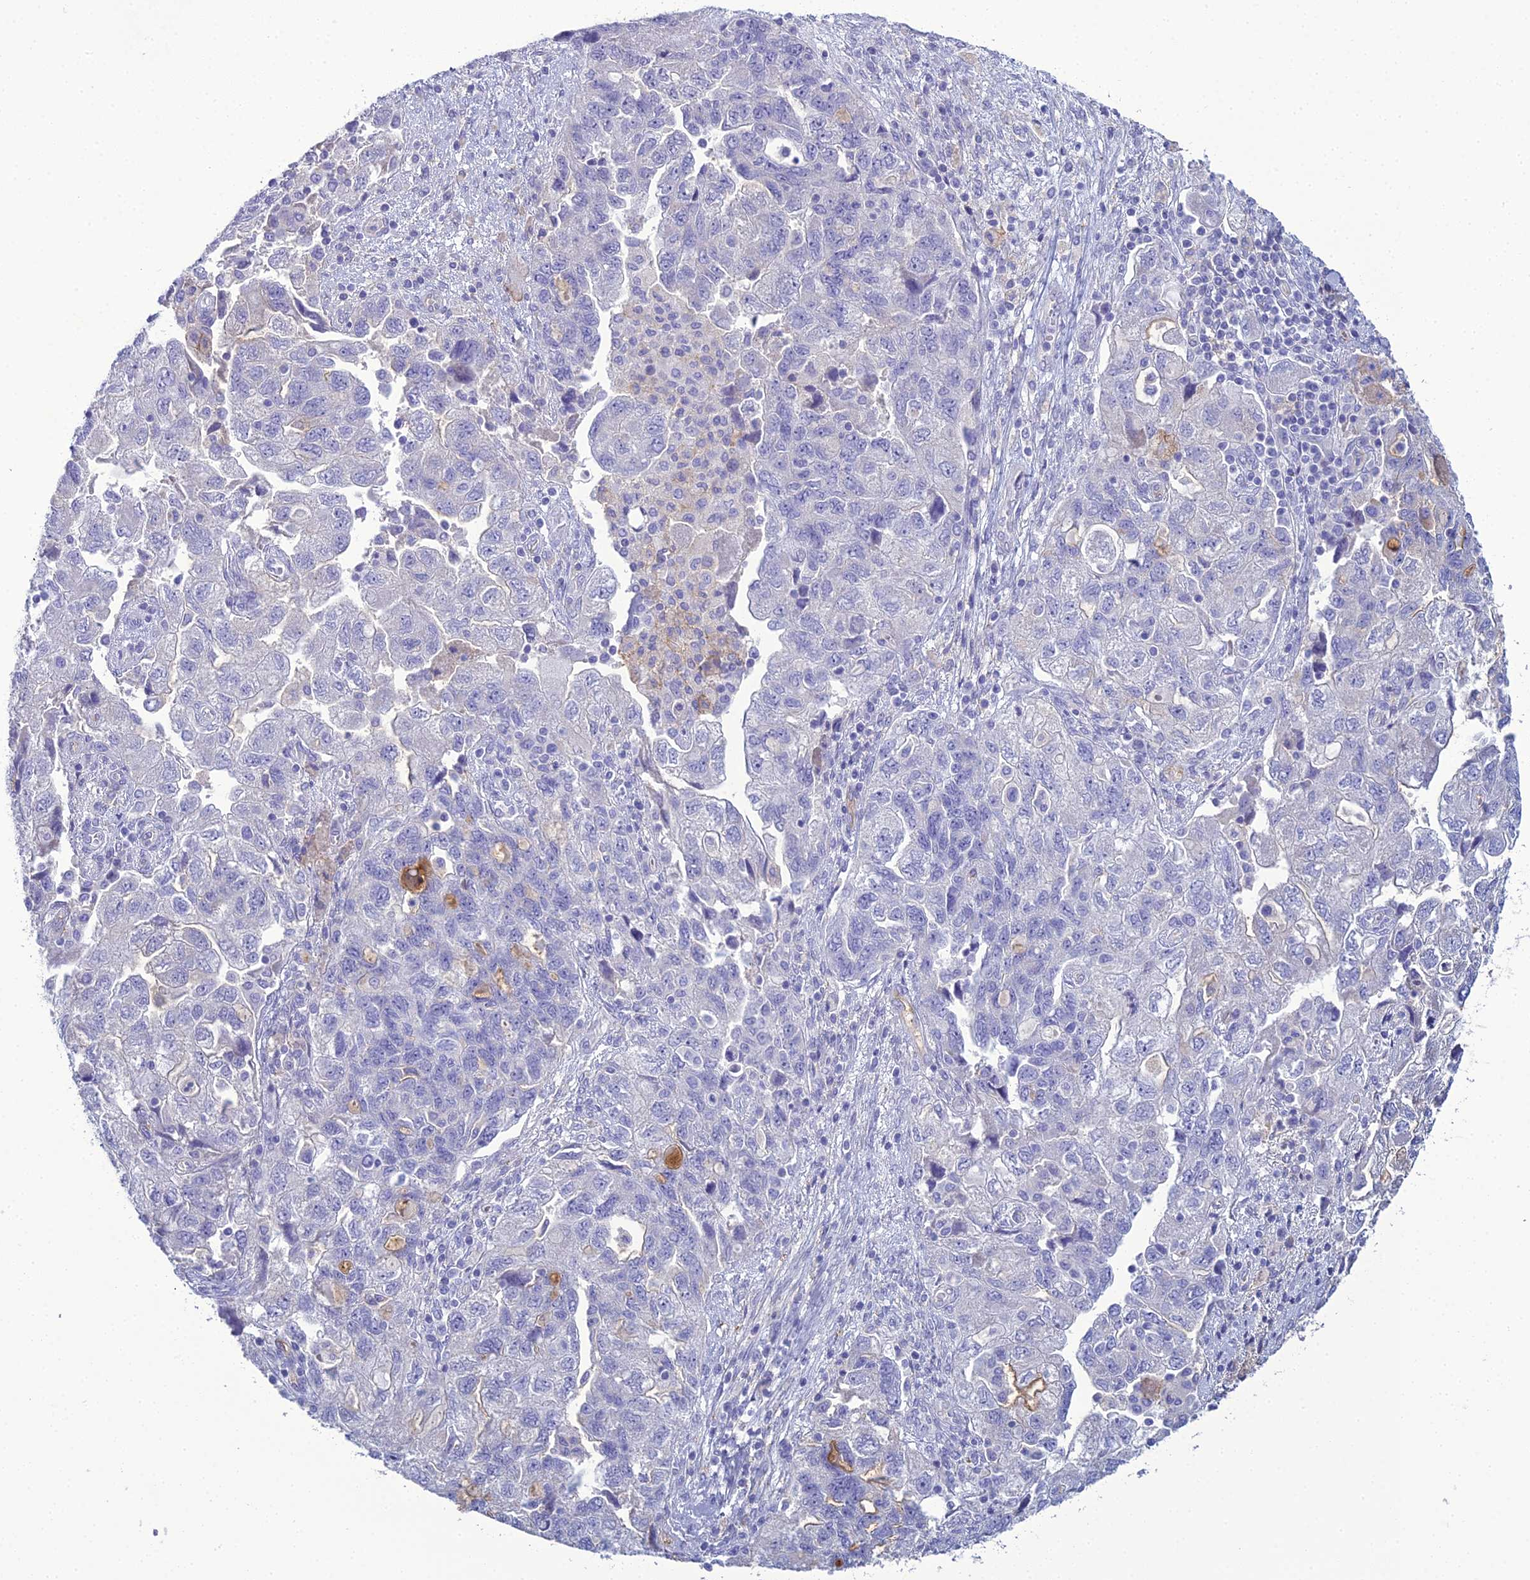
{"staining": {"intensity": "negative", "quantity": "none", "location": "none"}, "tissue": "ovarian cancer", "cell_type": "Tumor cells", "image_type": "cancer", "snomed": [{"axis": "morphology", "description": "Carcinoma, NOS"}, {"axis": "morphology", "description": "Cystadenocarcinoma, serous, NOS"}, {"axis": "topography", "description": "Ovary"}], "caption": "High magnification brightfield microscopy of ovarian serous cystadenocarcinoma stained with DAB (3,3'-diaminobenzidine) (brown) and counterstained with hematoxylin (blue): tumor cells show no significant expression.", "gene": "ACE", "patient": {"sex": "female", "age": 69}}